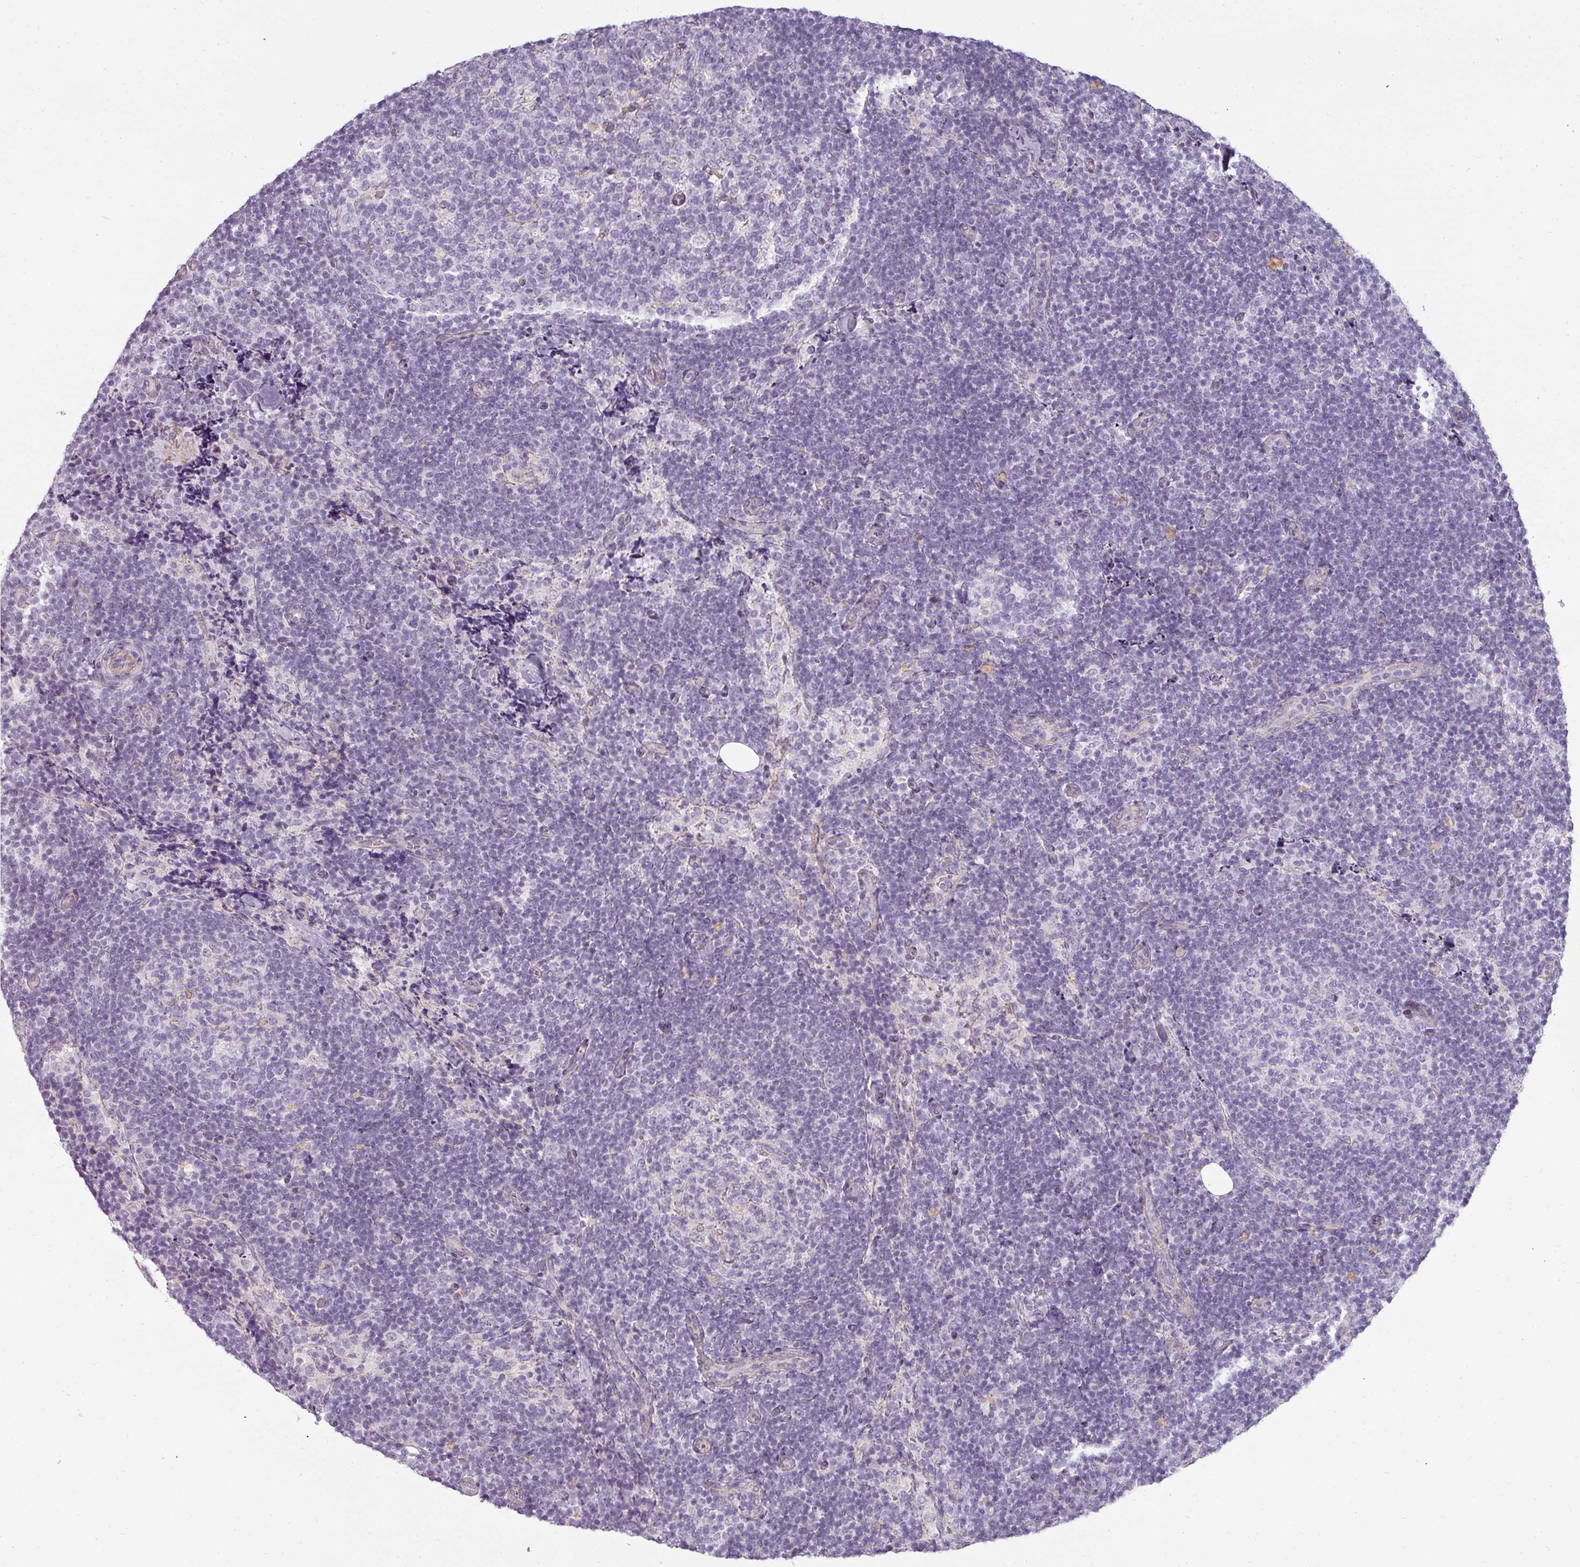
{"staining": {"intensity": "negative", "quantity": "none", "location": "none"}, "tissue": "lymph node", "cell_type": "Germinal center cells", "image_type": "normal", "snomed": [{"axis": "morphology", "description": "Normal tissue, NOS"}, {"axis": "topography", "description": "Lymph node"}], "caption": "A photomicrograph of lymph node stained for a protein demonstrates no brown staining in germinal center cells. (DAB (3,3'-diaminobenzidine) IHC with hematoxylin counter stain).", "gene": "ASB1", "patient": {"sex": "female", "age": 31}}